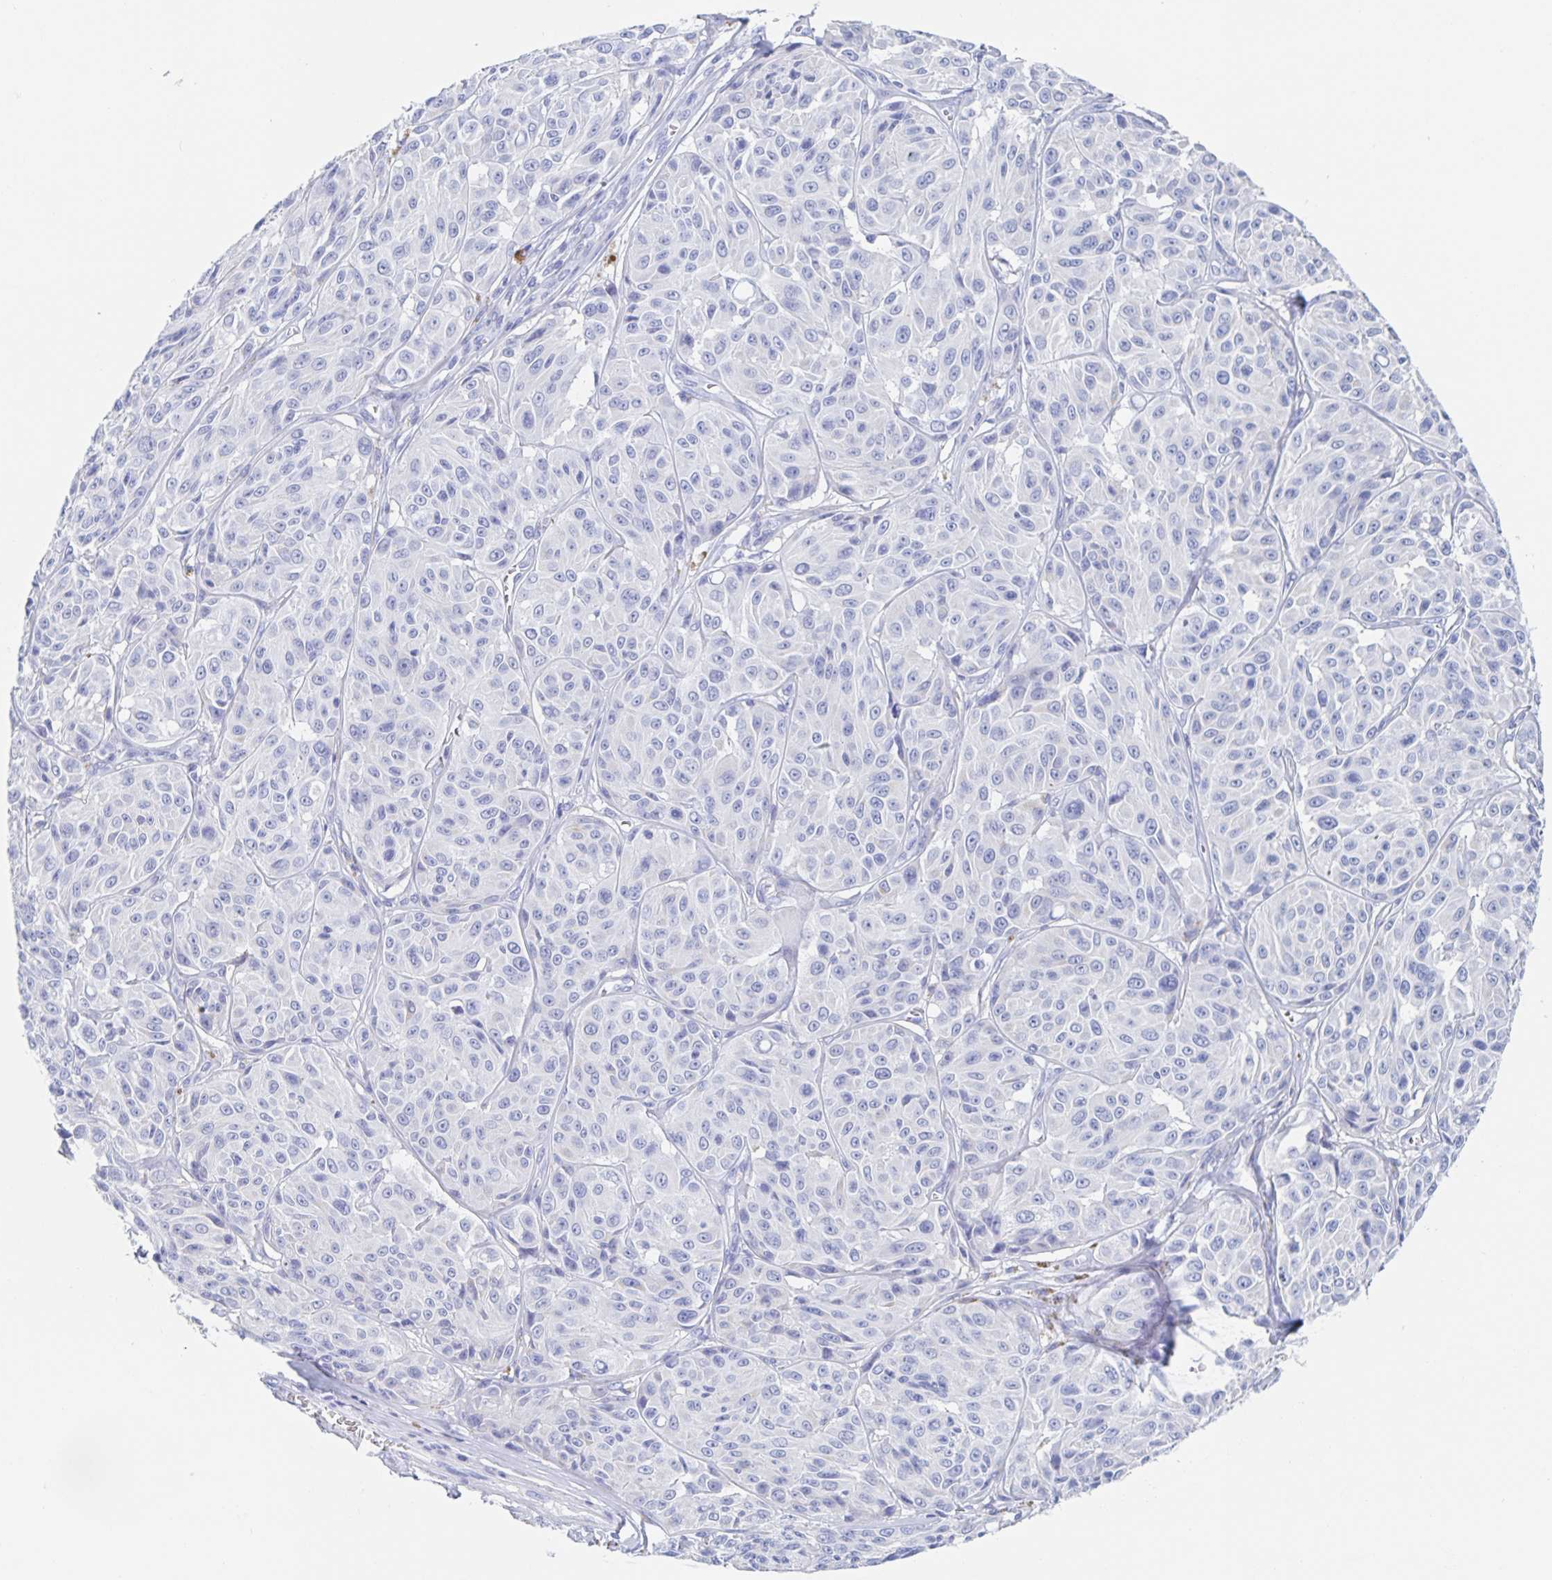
{"staining": {"intensity": "negative", "quantity": "none", "location": "none"}, "tissue": "melanoma", "cell_type": "Tumor cells", "image_type": "cancer", "snomed": [{"axis": "morphology", "description": "Malignant melanoma, NOS"}, {"axis": "topography", "description": "Skin"}], "caption": "Tumor cells are negative for brown protein staining in malignant melanoma.", "gene": "DMBT1", "patient": {"sex": "male", "age": 91}}